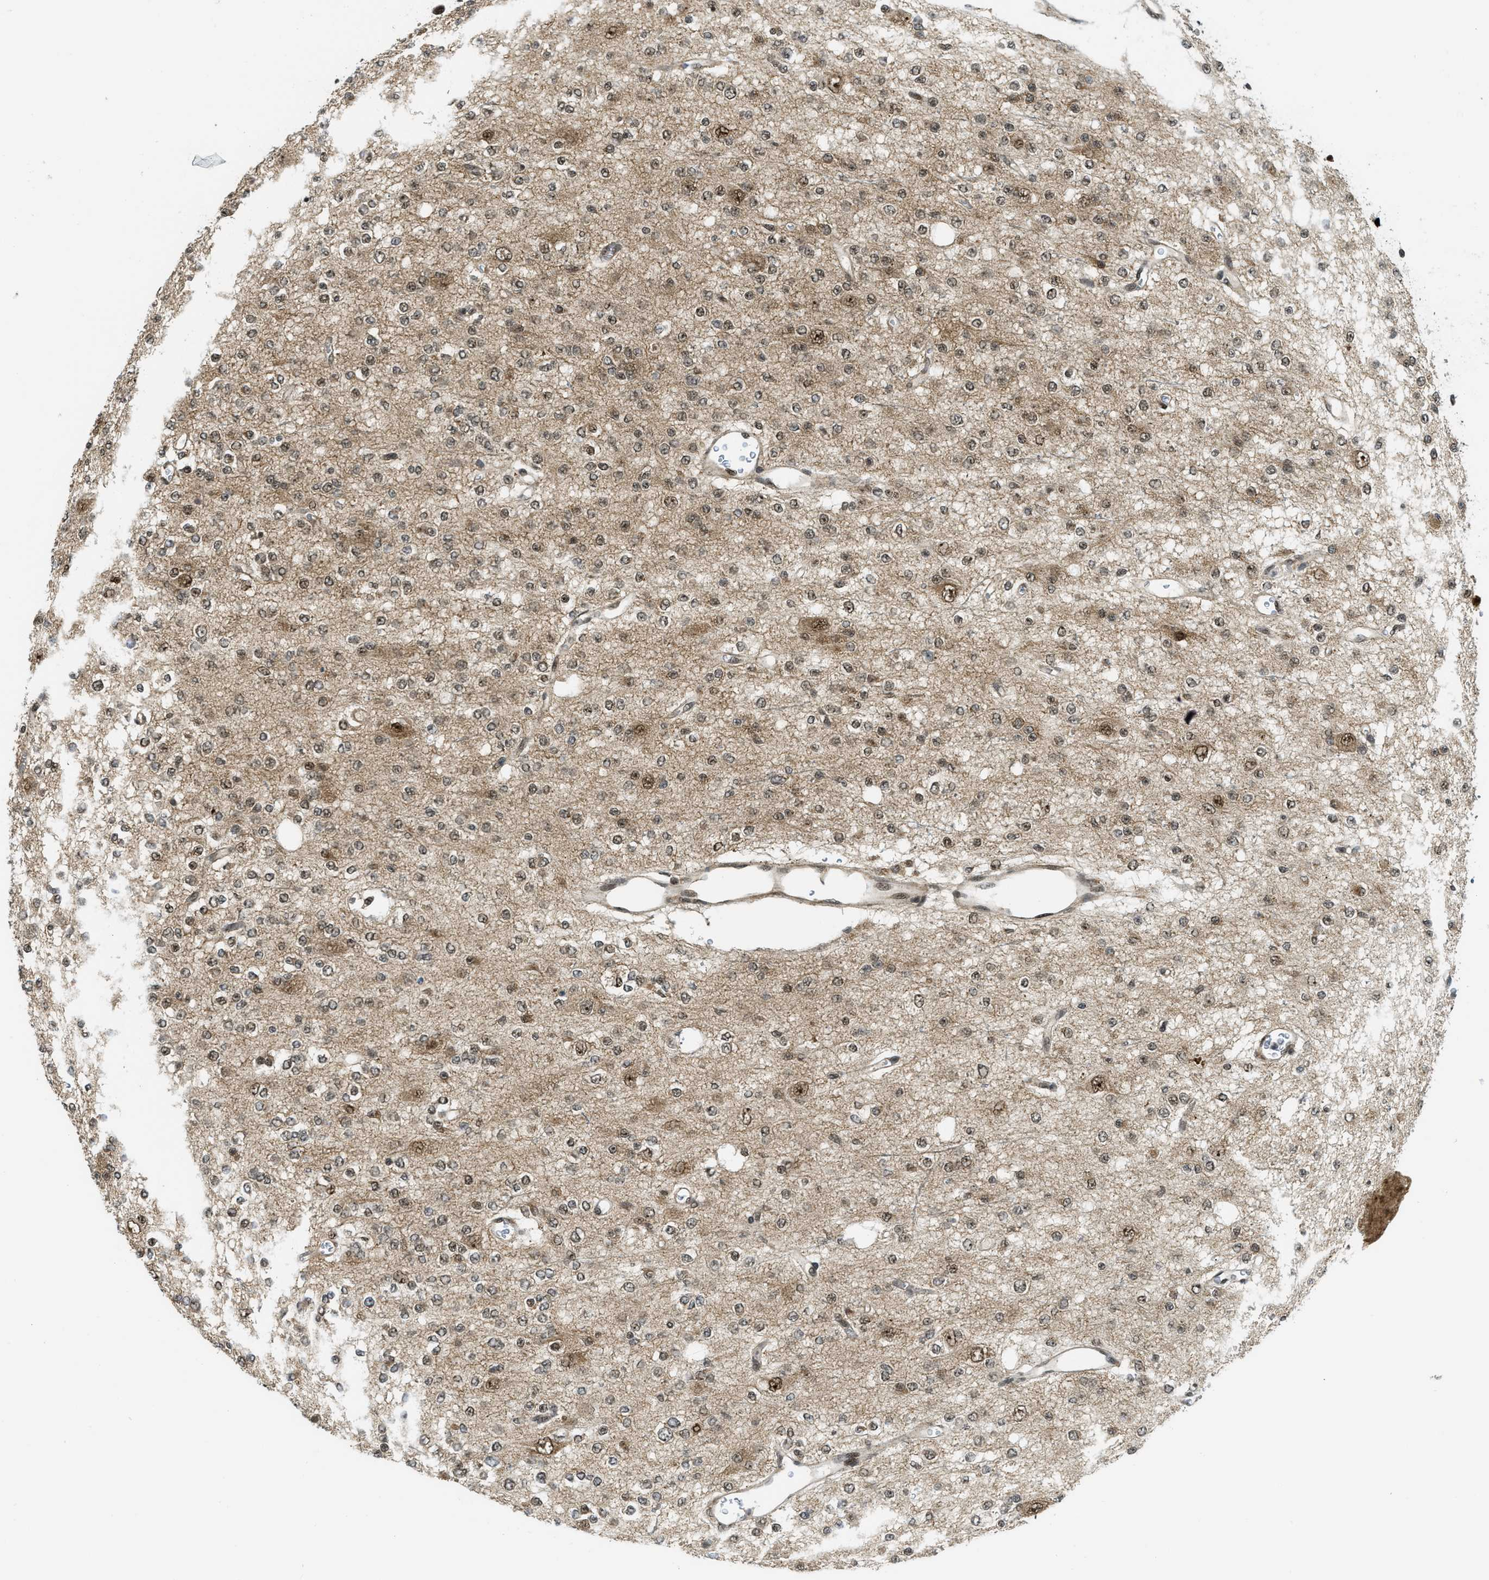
{"staining": {"intensity": "weak", "quantity": "25%-75%", "location": "cytoplasmic/membranous,nuclear"}, "tissue": "glioma", "cell_type": "Tumor cells", "image_type": "cancer", "snomed": [{"axis": "morphology", "description": "Glioma, malignant, Low grade"}, {"axis": "topography", "description": "Brain"}], "caption": "Human malignant low-grade glioma stained for a protein (brown) displays weak cytoplasmic/membranous and nuclear positive expression in about 25%-75% of tumor cells.", "gene": "TACC1", "patient": {"sex": "male", "age": 38}}